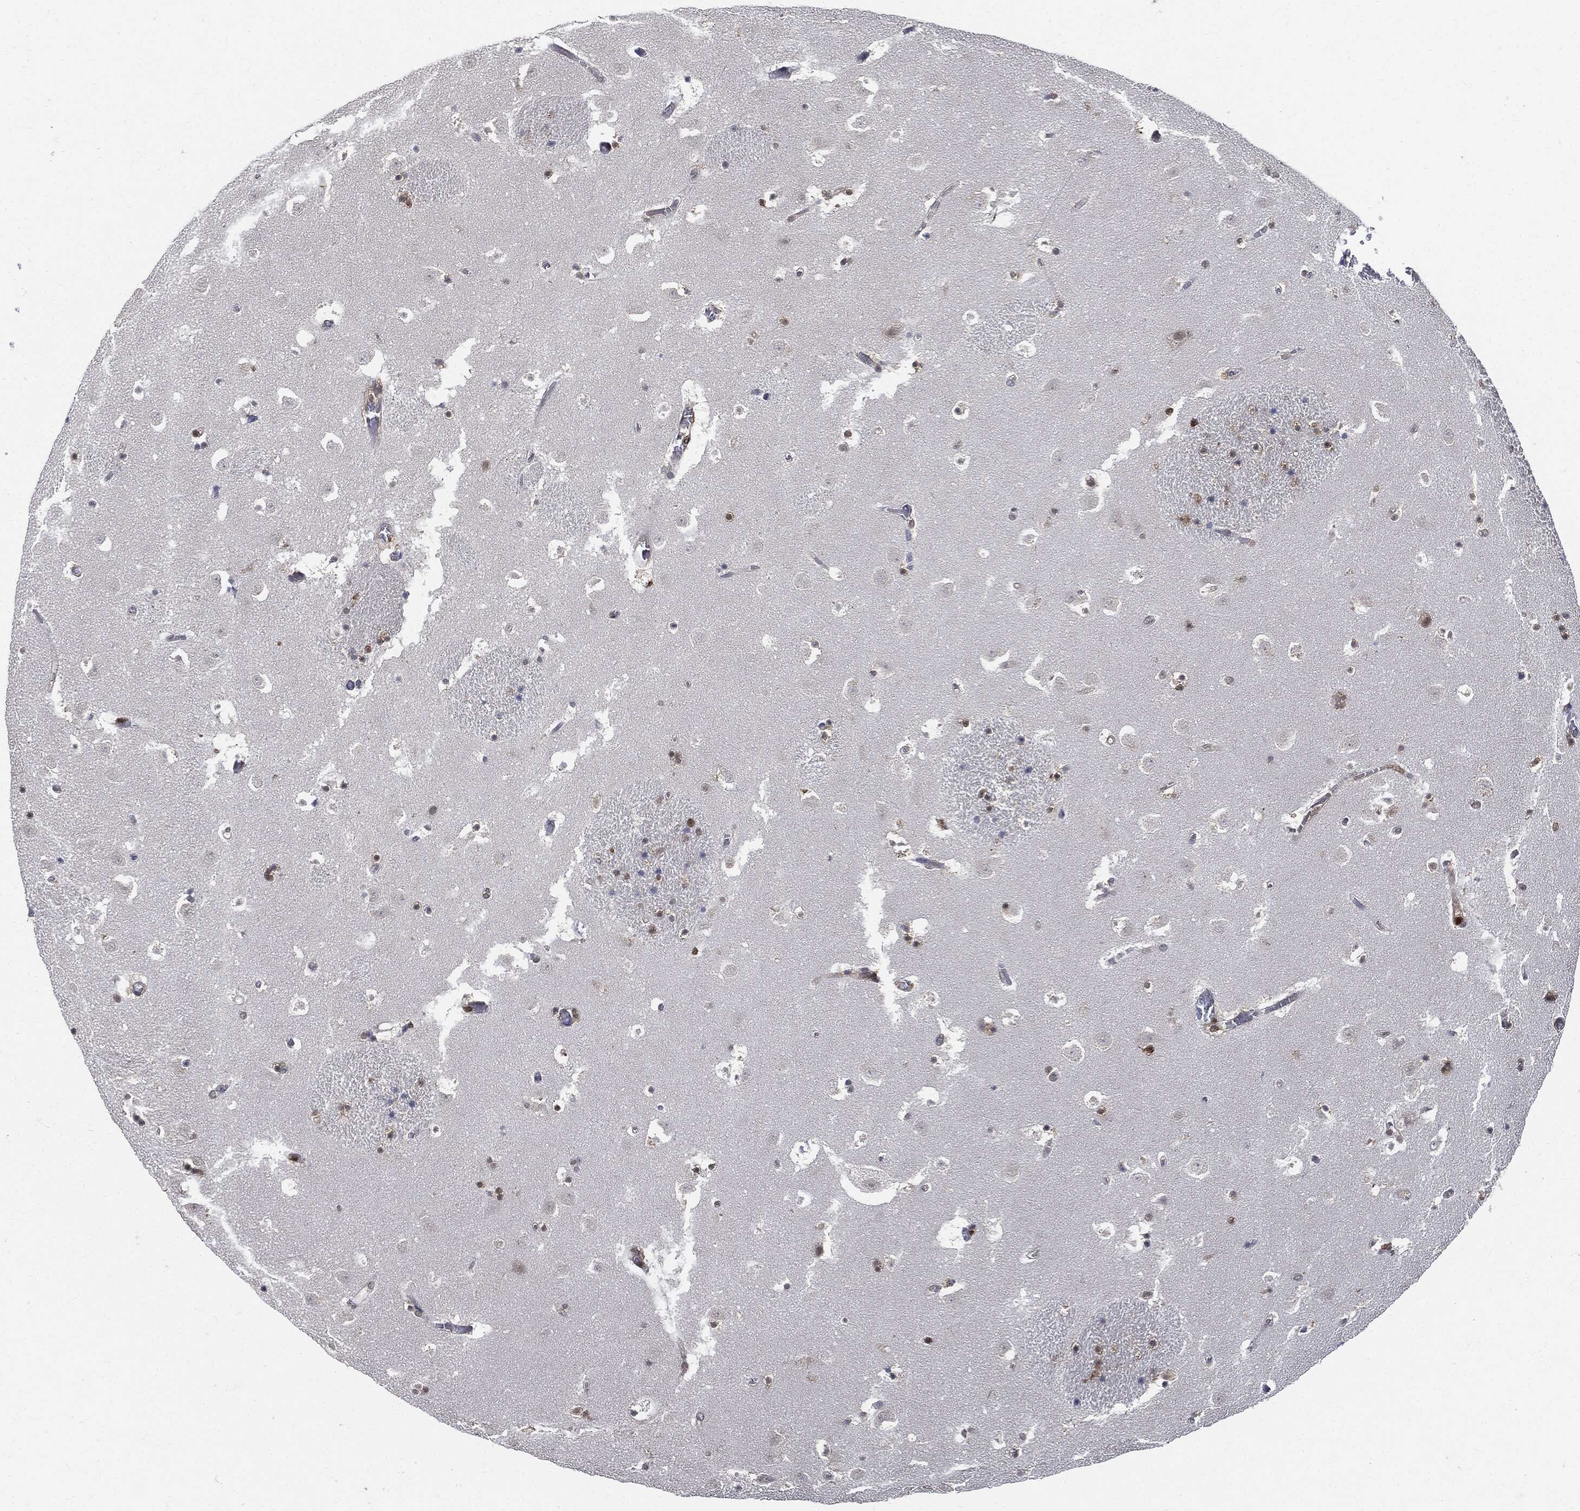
{"staining": {"intensity": "moderate", "quantity": "<25%", "location": "nuclear"}, "tissue": "caudate", "cell_type": "Glial cells", "image_type": "normal", "snomed": [{"axis": "morphology", "description": "Normal tissue, NOS"}, {"axis": "topography", "description": "Lateral ventricle wall"}], "caption": "This image demonstrates normal caudate stained with IHC to label a protein in brown. The nuclear of glial cells show moderate positivity for the protein. Nuclei are counter-stained blue.", "gene": "PCNA", "patient": {"sex": "female", "age": 42}}